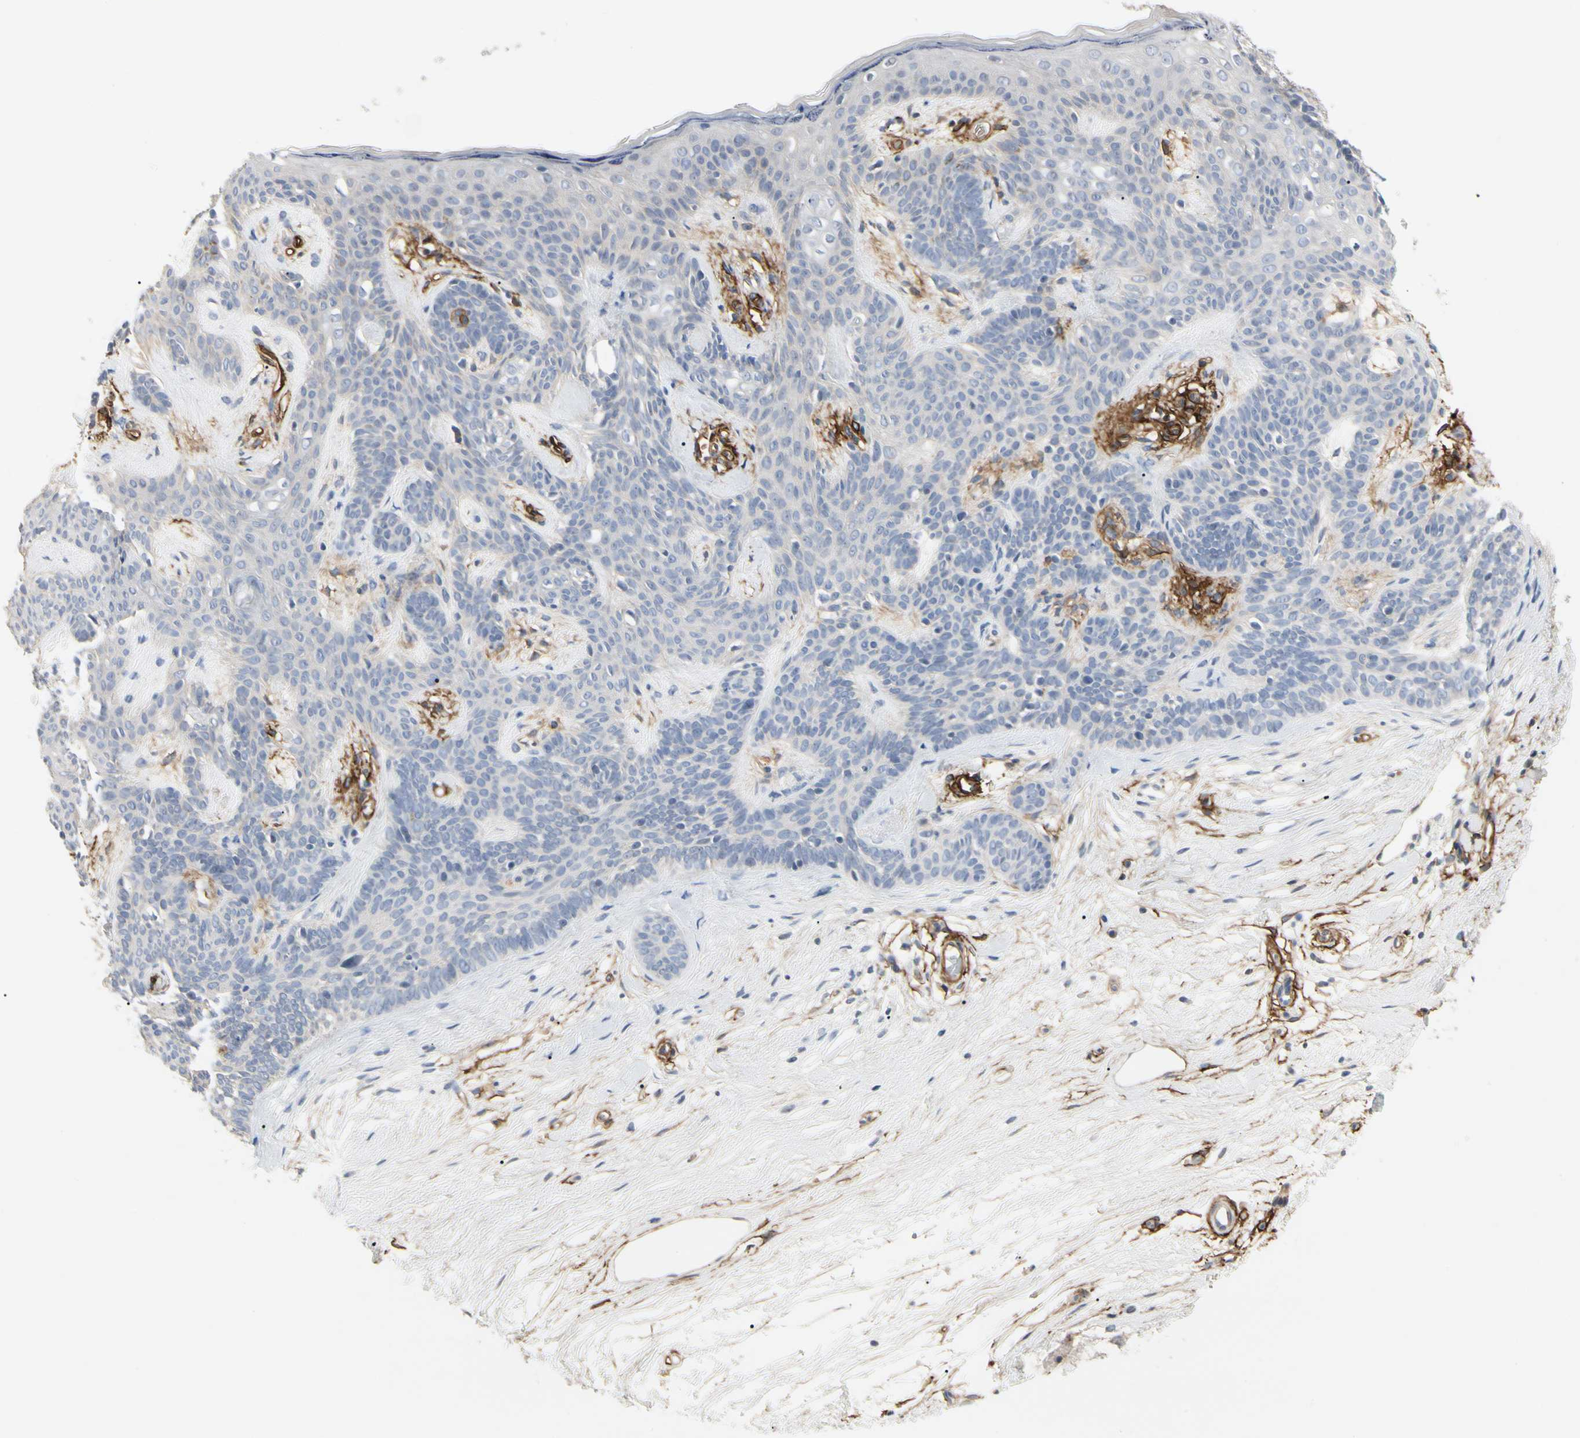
{"staining": {"intensity": "negative", "quantity": "none", "location": "none"}, "tissue": "skin cancer", "cell_type": "Tumor cells", "image_type": "cancer", "snomed": [{"axis": "morphology", "description": "Developmental malformation"}, {"axis": "morphology", "description": "Basal cell carcinoma"}, {"axis": "topography", "description": "Skin"}], "caption": "IHC photomicrograph of neoplastic tissue: basal cell carcinoma (skin) stained with DAB (3,3'-diaminobenzidine) reveals no significant protein positivity in tumor cells.", "gene": "GGT5", "patient": {"sex": "female", "age": 62}}